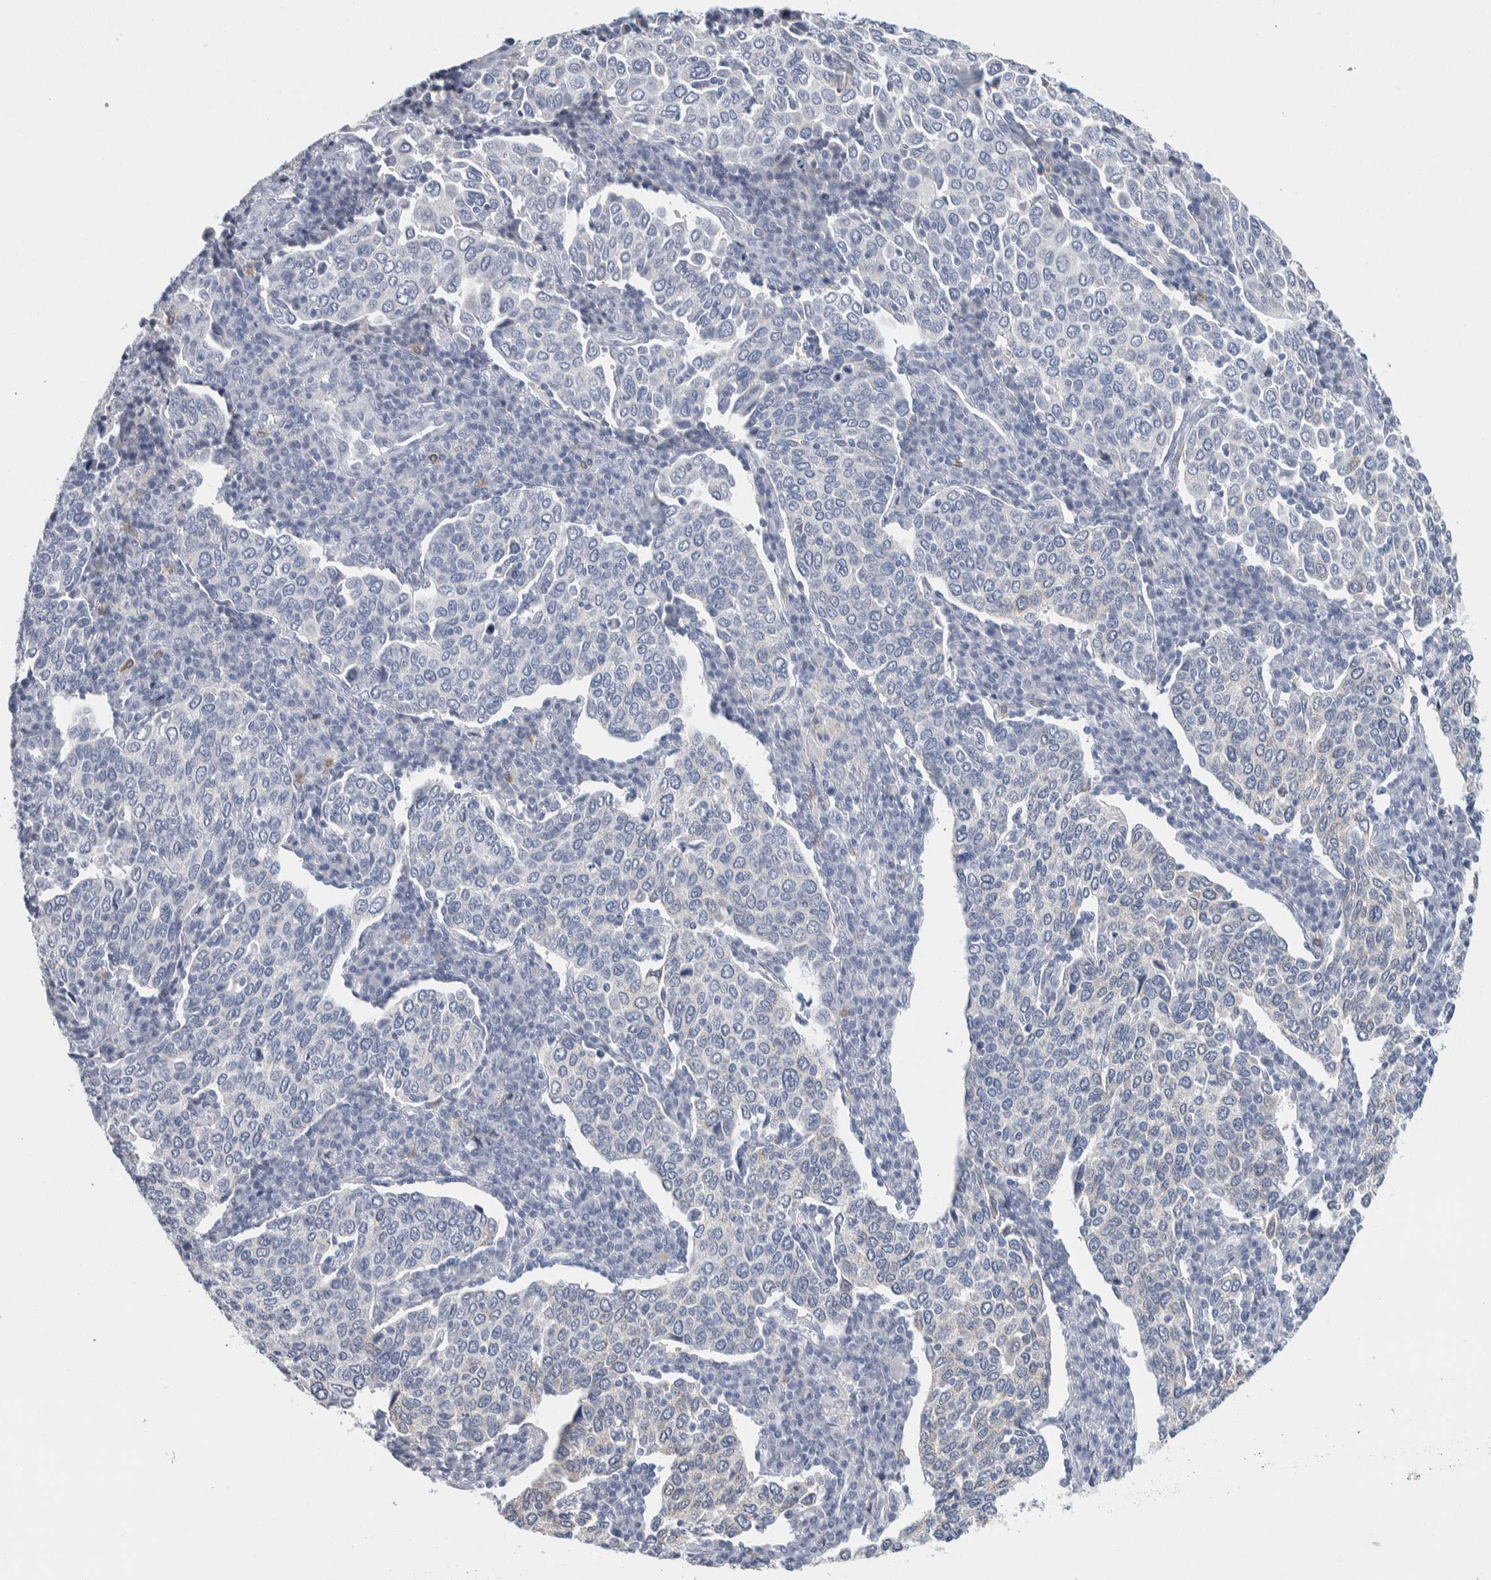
{"staining": {"intensity": "negative", "quantity": "none", "location": "none"}, "tissue": "cervical cancer", "cell_type": "Tumor cells", "image_type": "cancer", "snomed": [{"axis": "morphology", "description": "Squamous cell carcinoma, NOS"}, {"axis": "topography", "description": "Cervix"}], "caption": "Cervical cancer stained for a protein using IHC reveals no positivity tumor cells.", "gene": "SCN2A", "patient": {"sex": "female", "age": 40}}